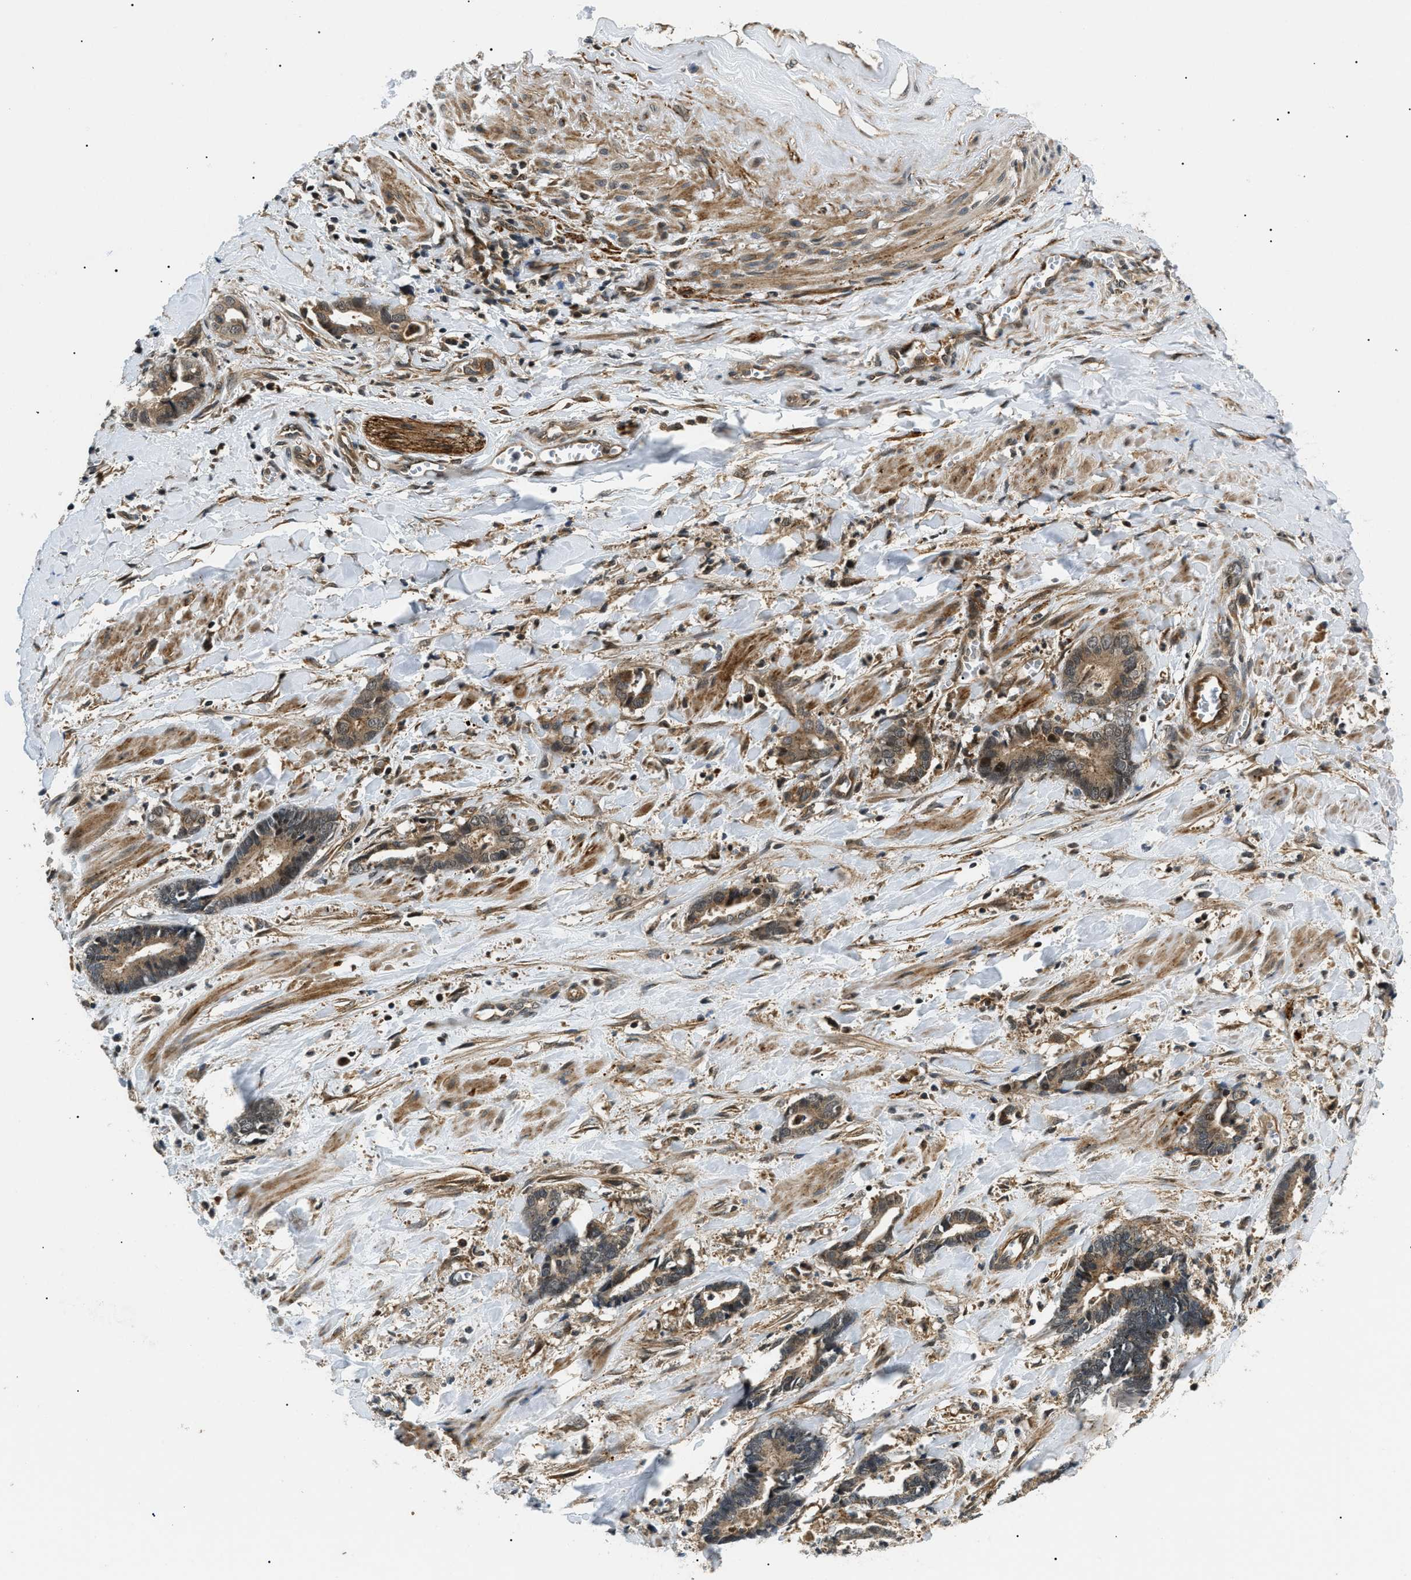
{"staining": {"intensity": "moderate", "quantity": ">75%", "location": "cytoplasmic/membranous"}, "tissue": "cervical cancer", "cell_type": "Tumor cells", "image_type": "cancer", "snomed": [{"axis": "morphology", "description": "Adenocarcinoma, NOS"}, {"axis": "topography", "description": "Cervix"}], "caption": "This is an image of IHC staining of adenocarcinoma (cervical), which shows moderate expression in the cytoplasmic/membranous of tumor cells.", "gene": "ATP6AP1", "patient": {"sex": "female", "age": 44}}